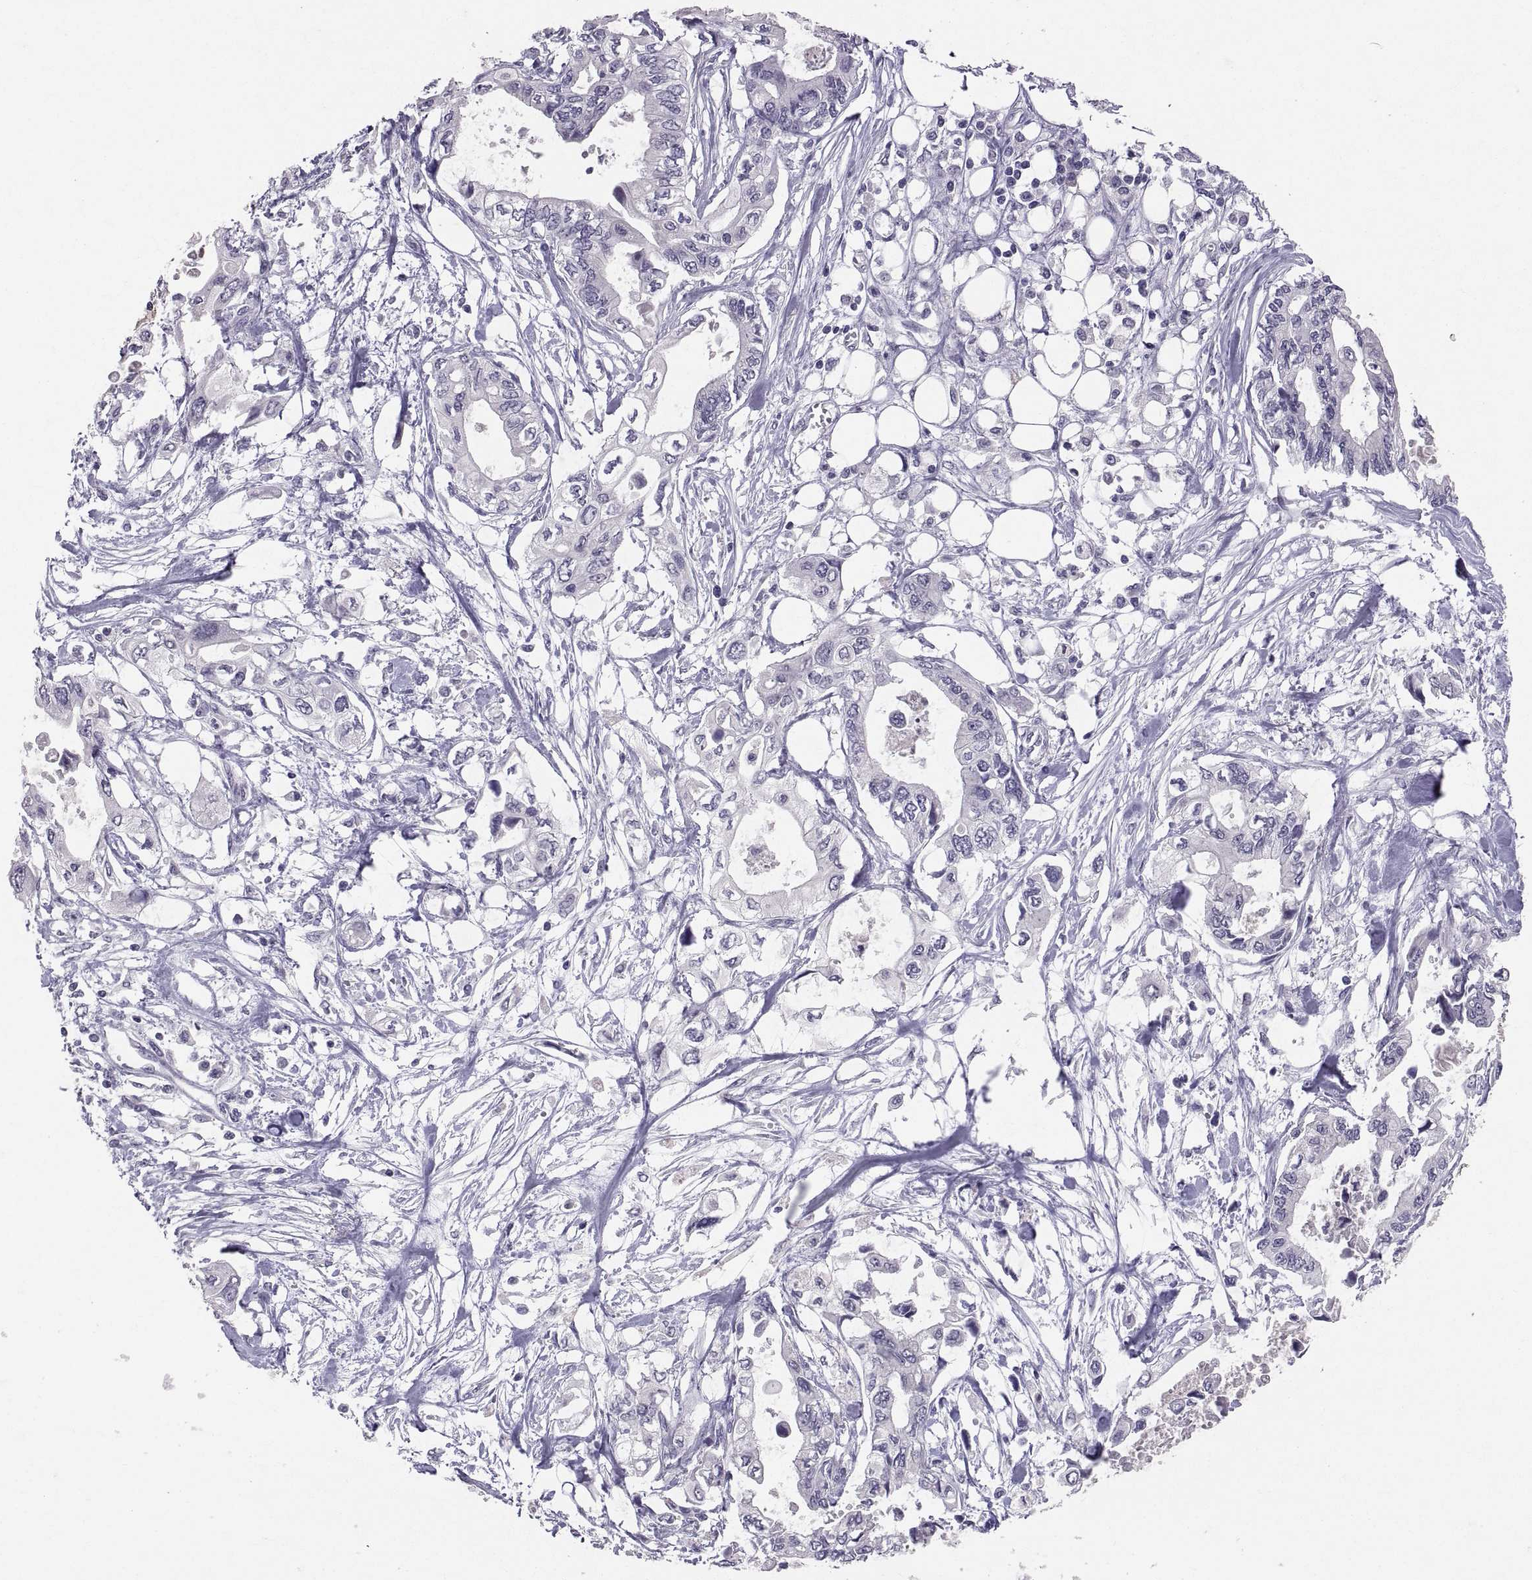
{"staining": {"intensity": "negative", "quantity": "none", "location": "none"}, "tissue": "pancreatic cancer", "cell_type": "Tumor cells", "image_type": "cancer", "snomed": [{"axis": "morphology", "description": "Adenocarcinoma, NOS"}, {"axis": "topography", "description": "Pancreas"}], "caption": "This is an immunohistochemistry micrograph of adenocarcinoma (pancreatic). There is no staining in tumor cells.", "gene": "PTN", "patient": {"sex": "female", "age": 63}}